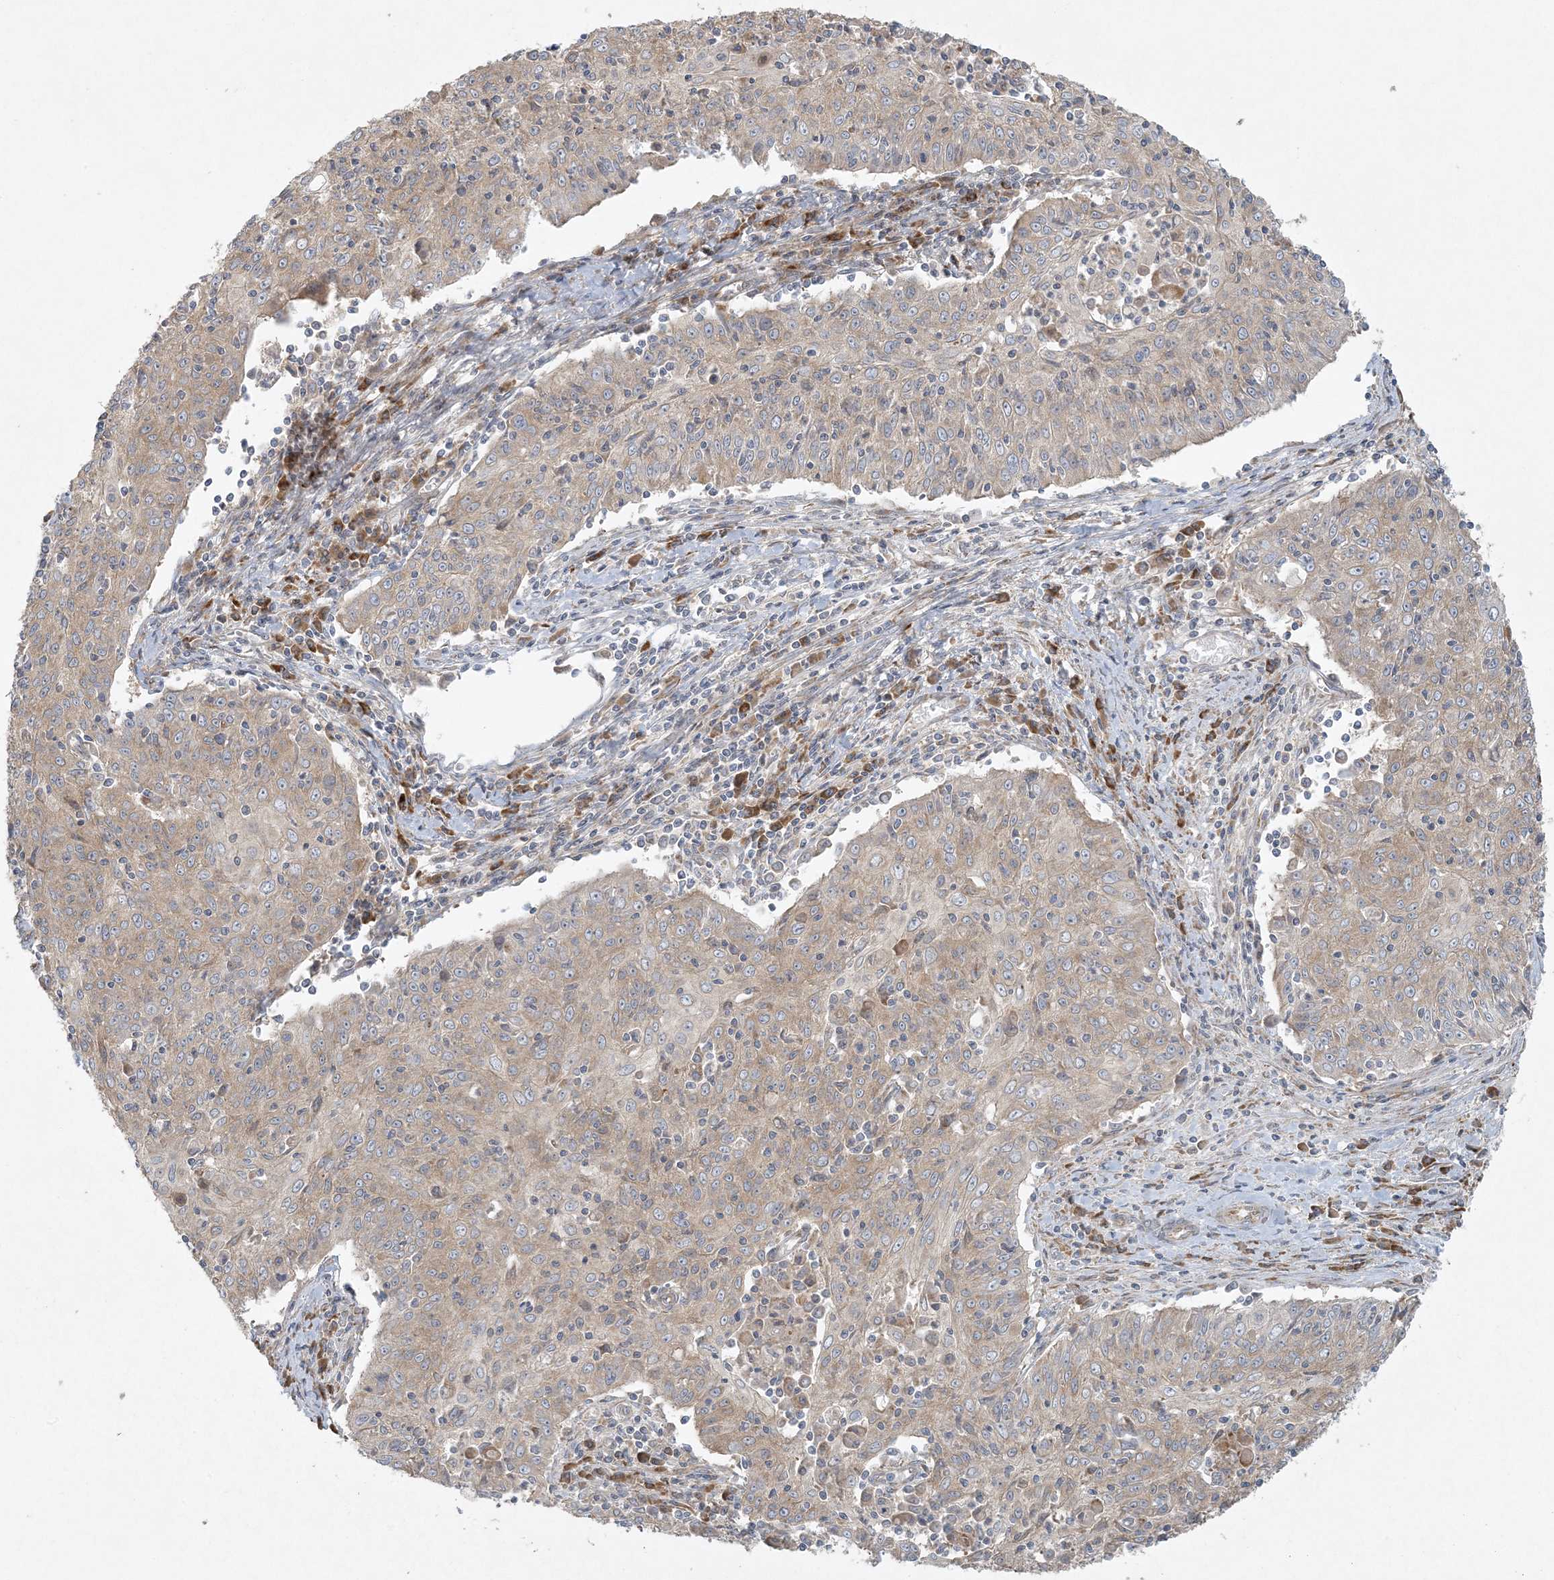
{"staining": {"intensity": "weak", "quantity": "25%-75%", "location": "cytoplasmic/membranous"}, "tissue": "cervical cancer", "cell_type": "Tumor cells", "image_type": "cancer", "snomed": [{"axis": "morphology", "description": "Squamous cell carcinoma, NOS"}, {"axis": "topography", "description": "Cervix"}], "caption": "Protein staining of cervical cancer tissue reveals weak cytoplasmic/membranous staining in approximately 25%-75% of tumor cells.", "gene": "ZNF263", "patient": {"sex": "female", "age": 48}}